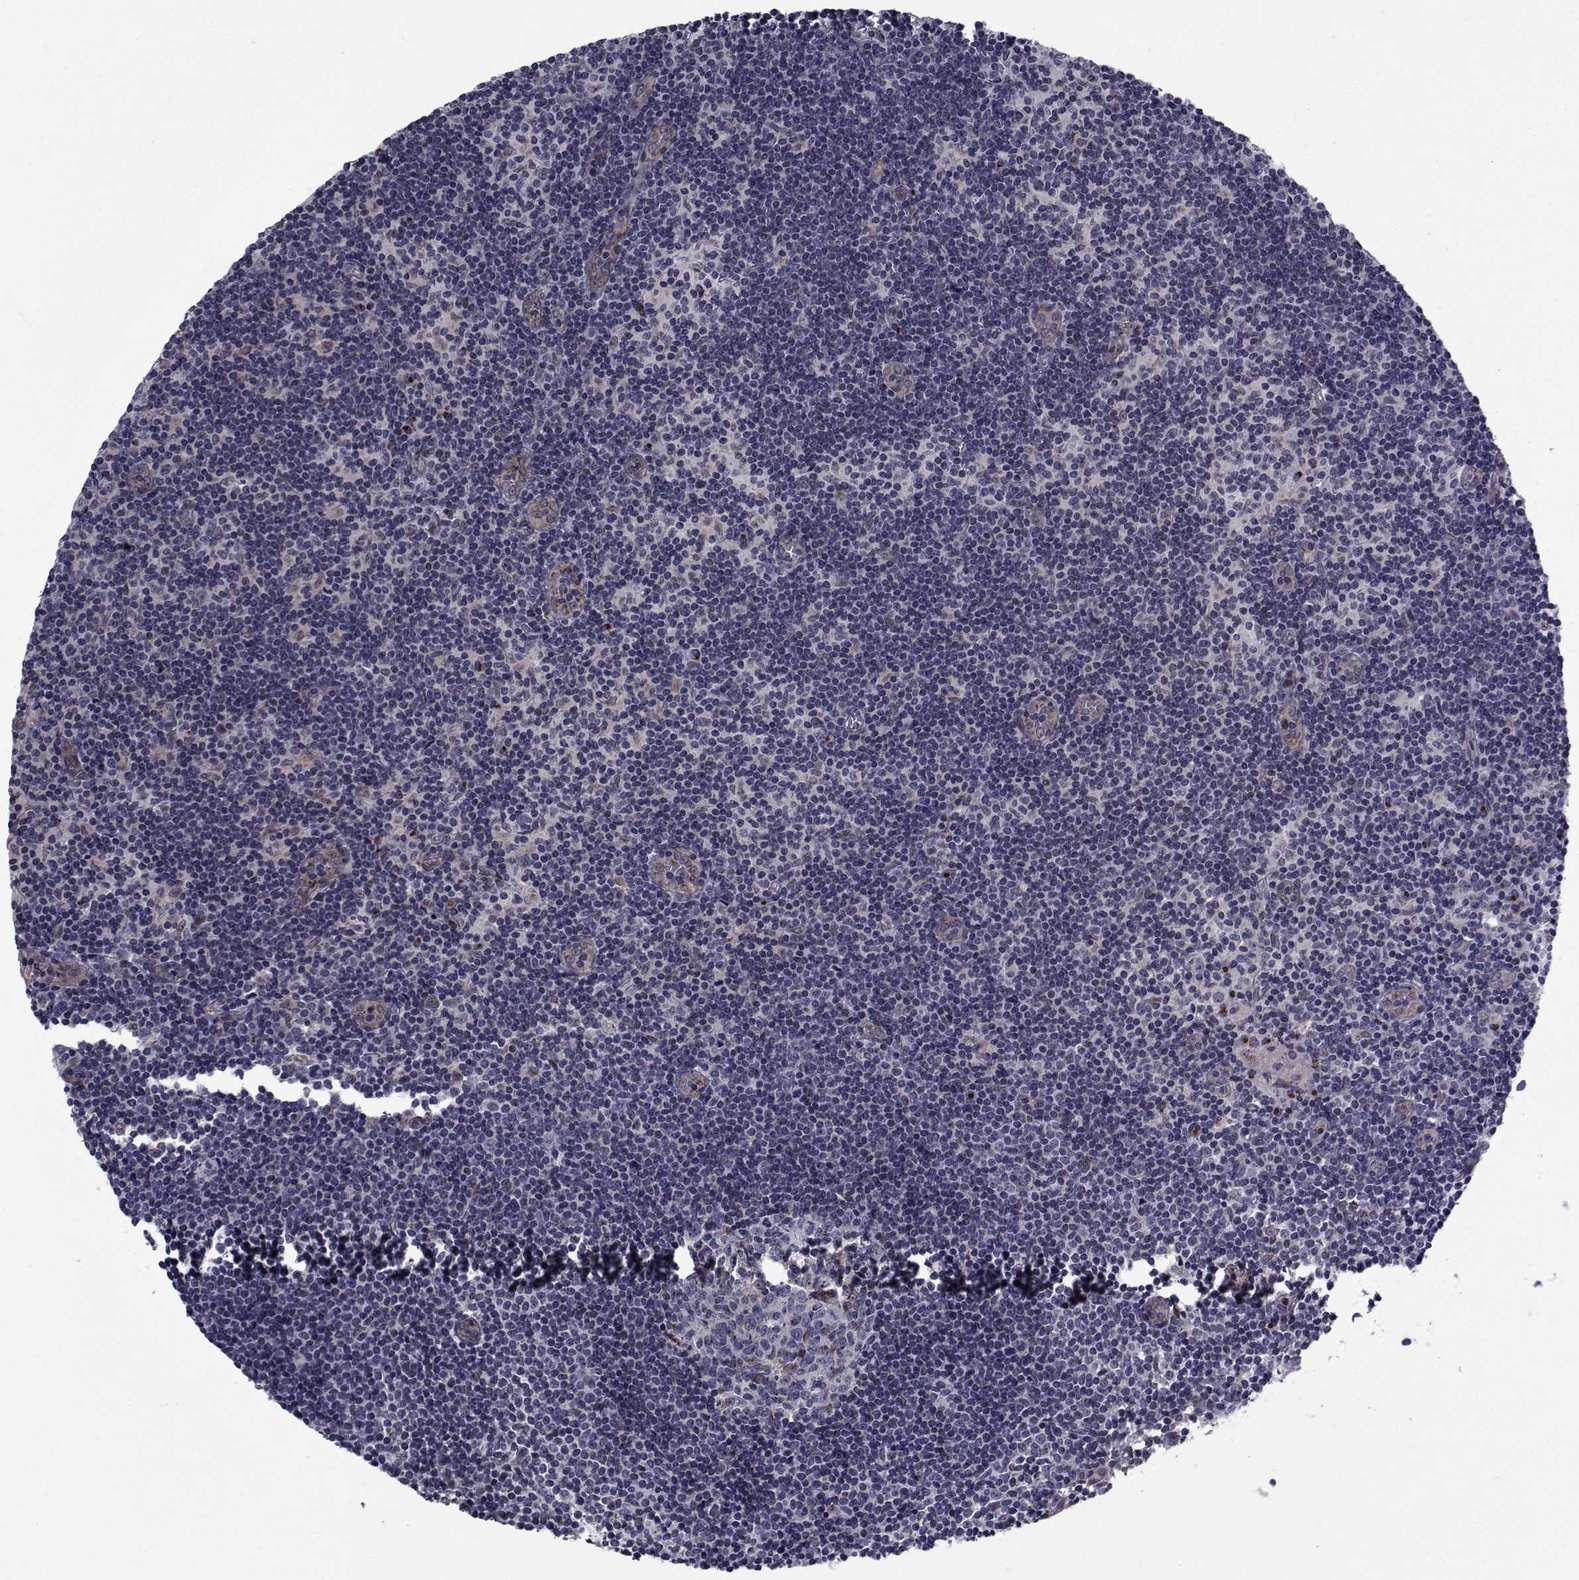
{"staining": {"intensity": "moderate", "quantity": "<25%", "location": "cytoplasmic/membranous"}, "tissue": "lymph node", "cell_type": "Germinal center cells", "image_type": "normal", "snomed": [{"axis": "morphology", "description": "Normal tissue, NOS"}, {"axis": "topography", "description": "Lymph node"}], "caption": "Moderate cytoplasmic/membranous expression for a protein is identified in about <25% of germinal center cells of normal lymph node using immunohistochemistry.", "gene": "ATP6V1C2", "patient": {"sex": "male", "age": 59}}